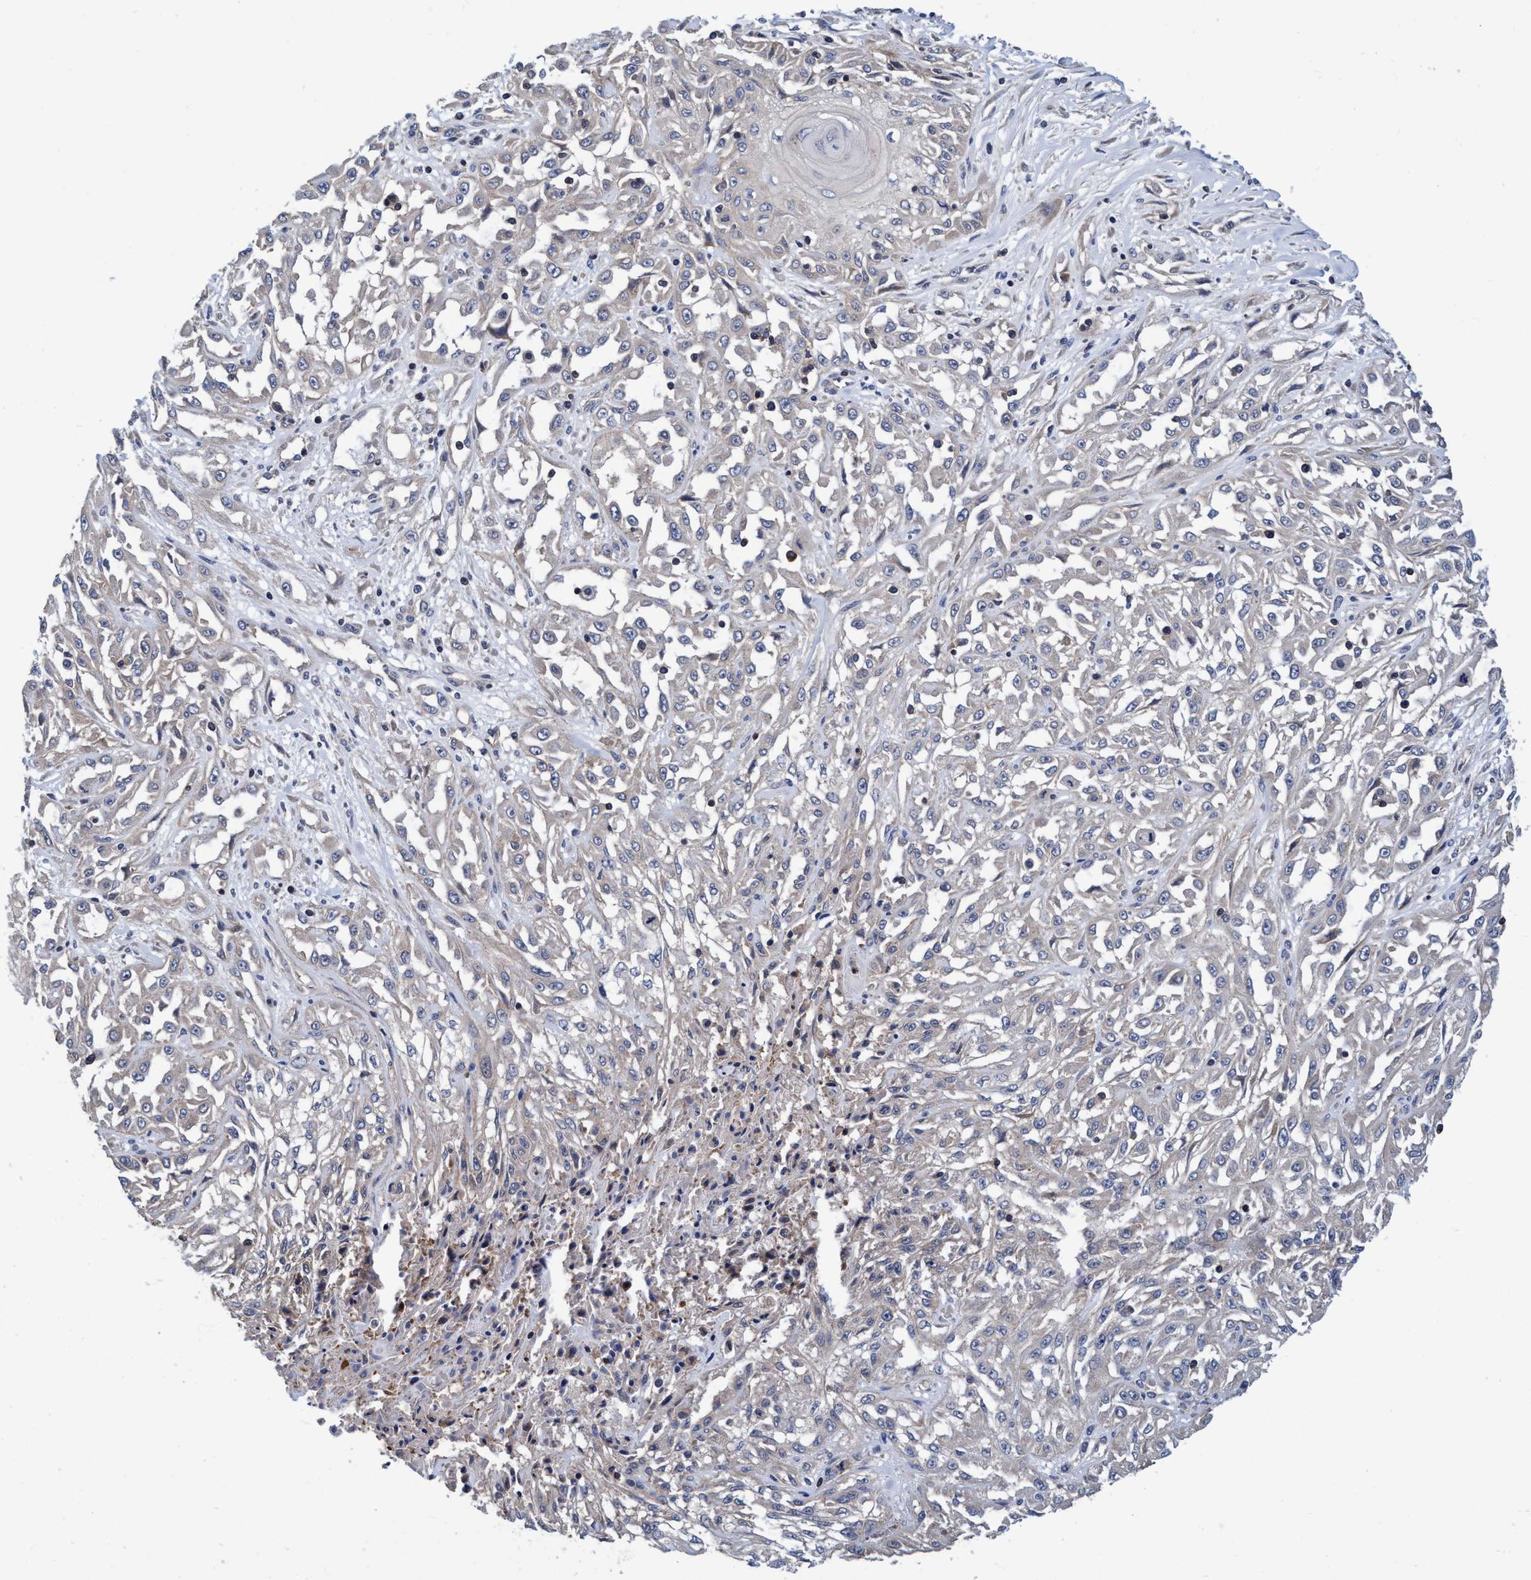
{"staining": {"intensity": "negative", "quantity": "none", "location": "none"}, "tissue": "skin cancer", "cell_type": "Tumor cells", "image_type": "cancer", "snomed": [{"axis": "morphology", "description": "Squamous cell carcinoma, NOS"}, {"axis": "morphology", "description": "Squamous cell carcinoma, metastatic, NOS"}, {"axis": "topography", "description": "Skin"}, {"axis": "topography", "description": "Lymph node"}], "caption": "The micrograph displays no staining of tumor cells in skin cancer (metastatic squamous cell carcinoma).", "gene": "CALCOCO2", "patient": {"sex": "male", "age": 75}}